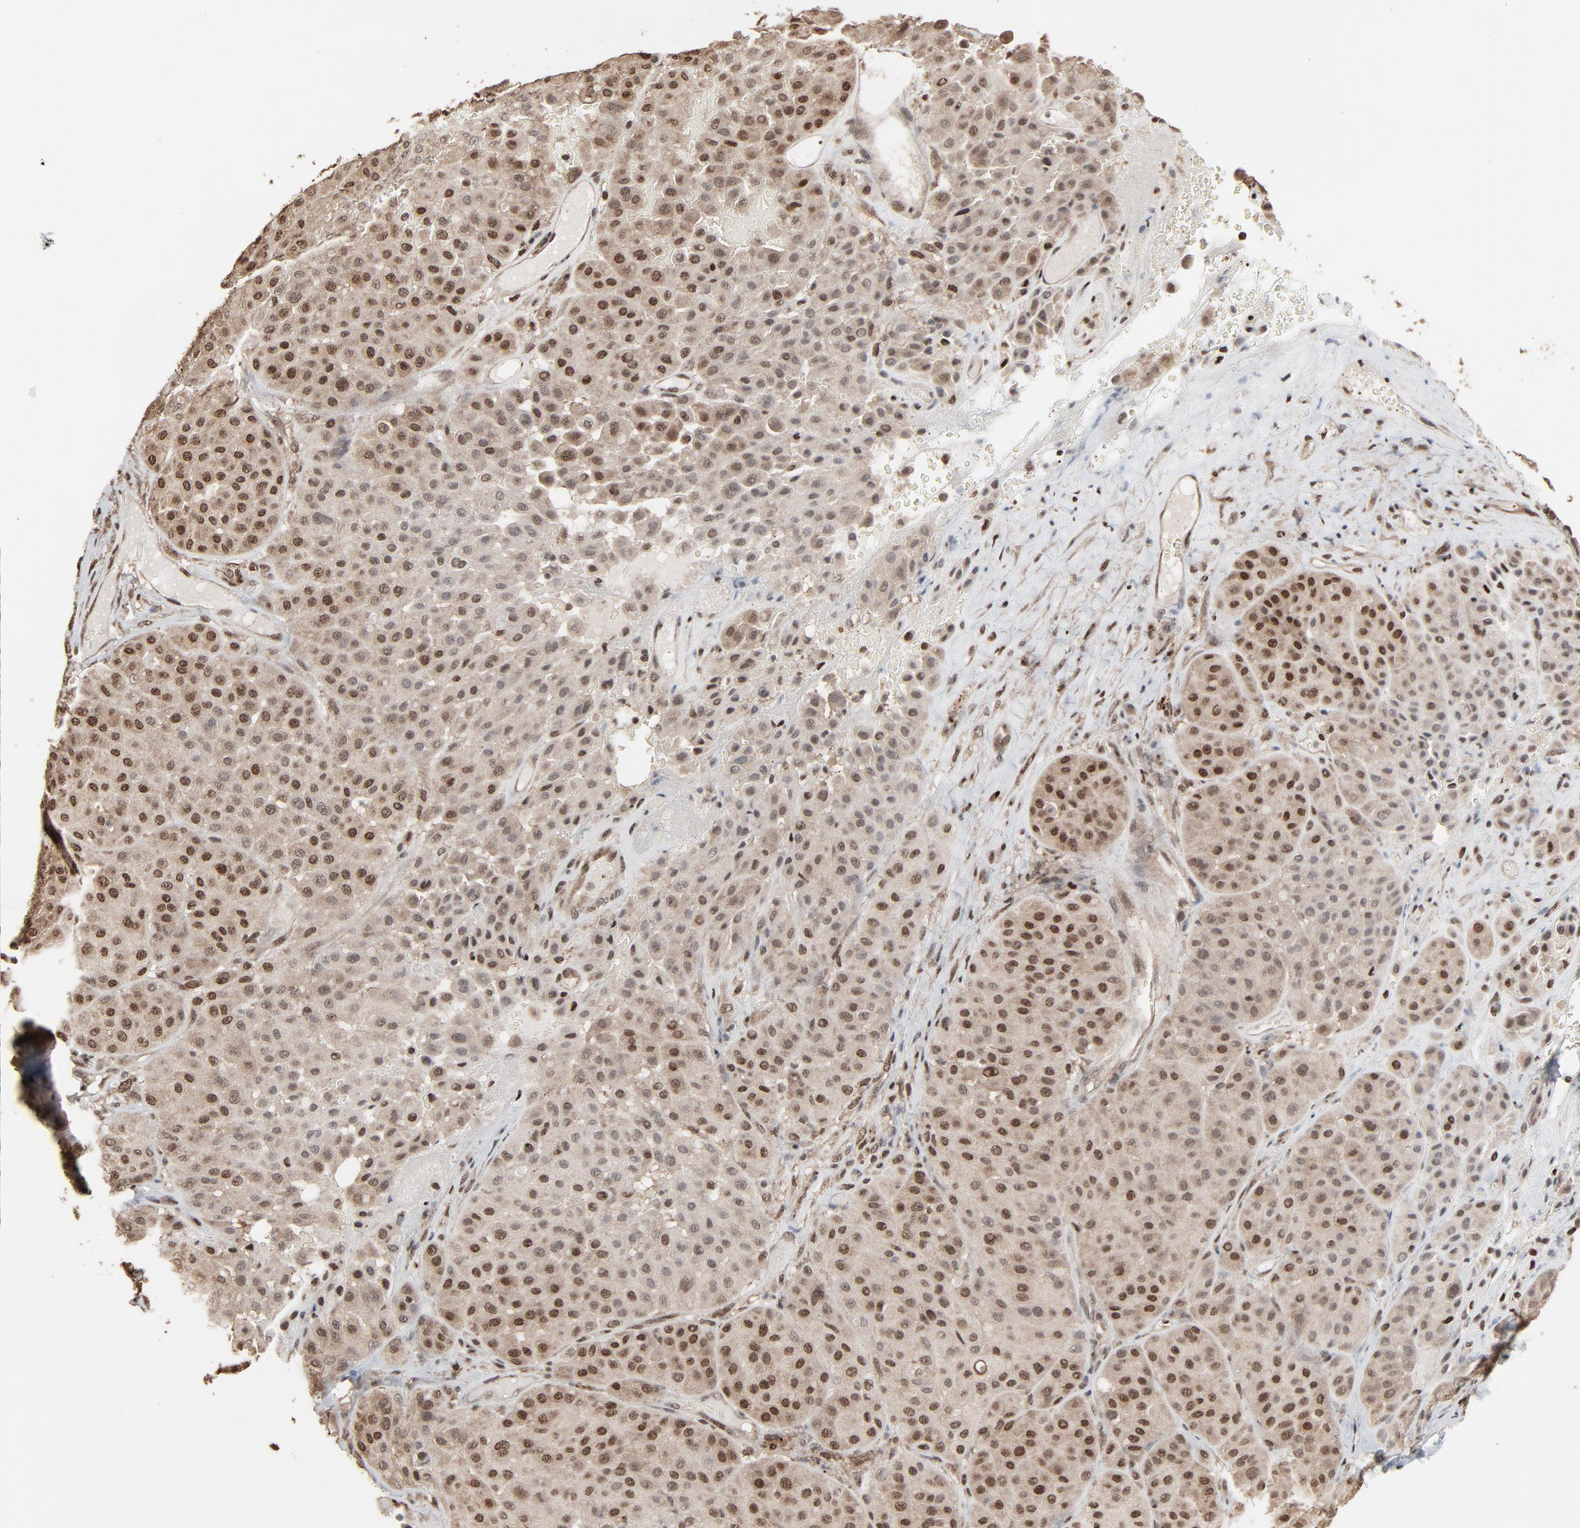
{"staining": {"intensity": "moderate", "quantity": ">75%", "location": "cytoplasmic/membranous"}, "tissue": "melanoma", "cell_type": "Tumor cells", "image_type": "cancer", "snomed": [{"axis": "morphology", "description": "Normal tissue, NOS"}, {"axis": "morphology", "description": "Malignant melanoma, Metastatic site"}, {"axis": "topography", "description": "Skin"}], "caption": "This is an image of immunohistochemistry (IHC) staining of melanoma, which shows moderate expression in the cytoplasmic/membranous of tumor cells.", "gene": "MEIS2", "patient": {"sex": "male", "age": 41}}